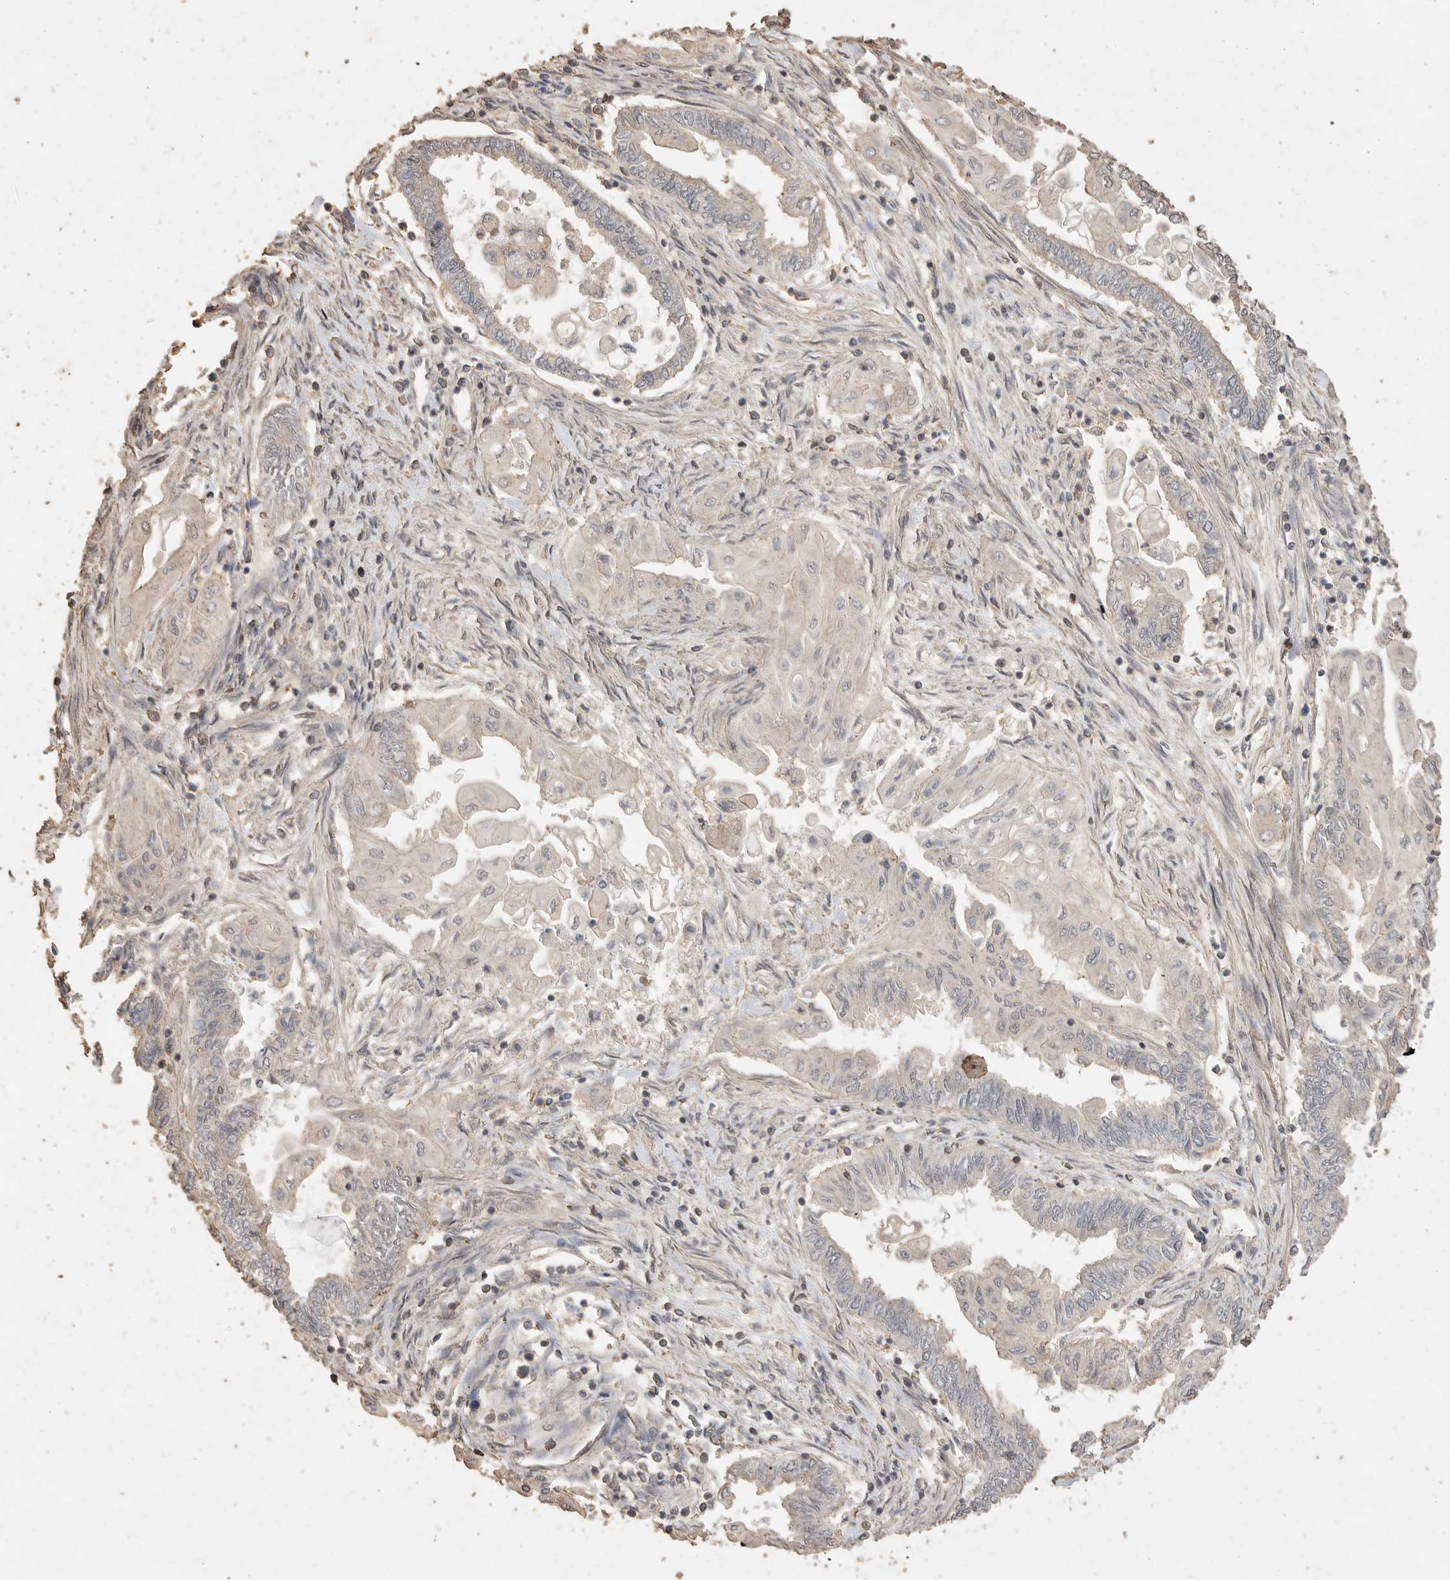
{"staining": {"intensity": "negative", "quantity": "none", "location": "none"}, "tissue": "endometrial cancer", "cell_type": "Tumor cells", "image_type": "cancer", "snomed": [{"axis": "morphology", "description": "Adenocarcinoma, NOS"}, {"axis": "topography", "description": "Uterus"}, {"axis": "topography", "description": "Endometrium"}], "caption": "Image shows no significant protein positivity in tumor cells of endometrial adenocarcinoma.", "gene": "MAP2K1", "patient": {"sex": "female", "age": 70}}